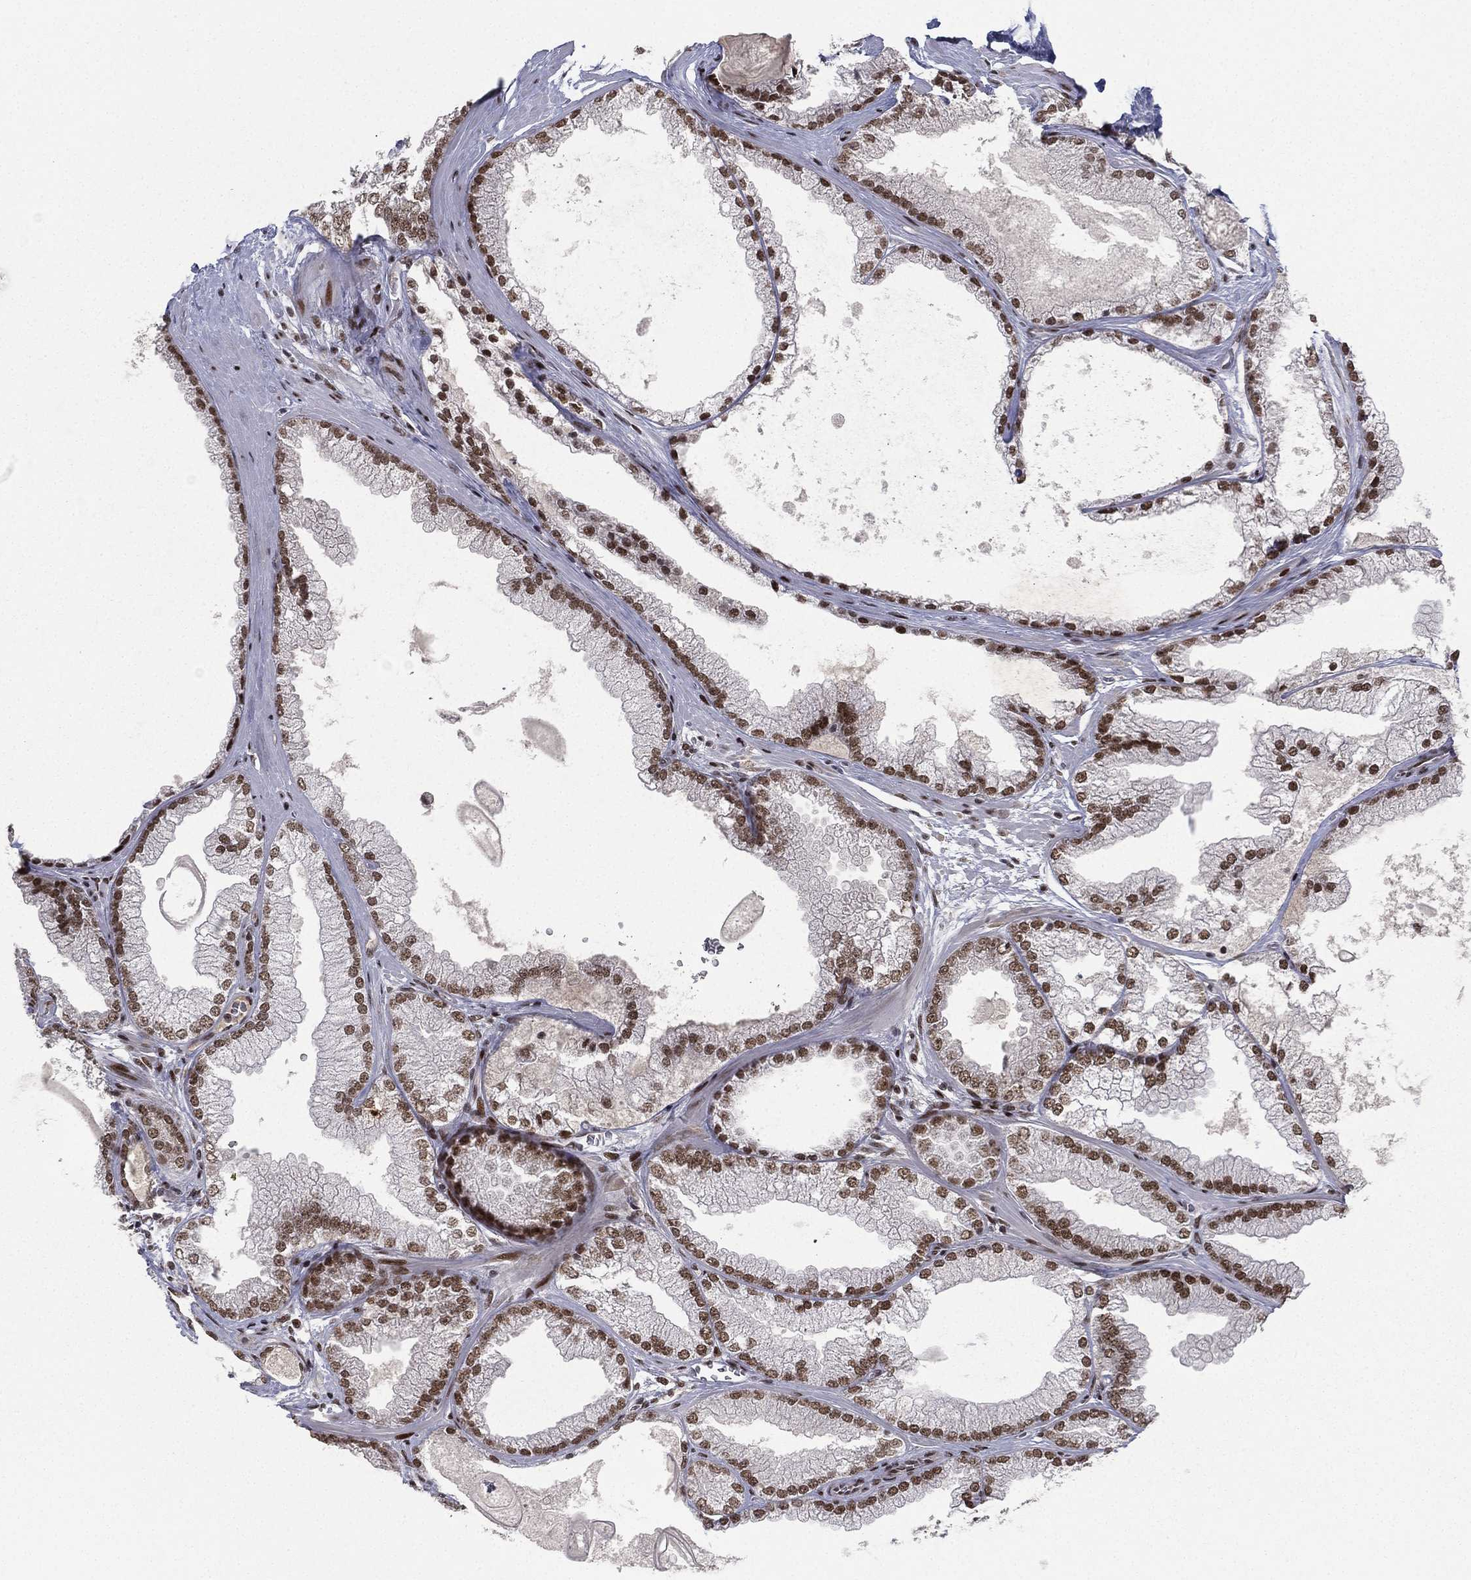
{"staining": {"intensity": "strong", "quantity": ">75%", "location": "nuclear"}, "tissue": "prostate cancer", "cell_type": "Tumor cells", "image_type": "cancer", "snomed": [{"axis": "morphology", "description": "Adenocarcinoma, Low grade"}, {"axis": "topography", "description": "Prostate"}], "caption": "Human prostate cancer (adenocarcinoma (low-grade)) stained with a brown dye displays strong nuclear positive expression in approximately >75% of tumor cells.", "gene": "RTF1", "patient": {"sex": "male", "age": 57}}